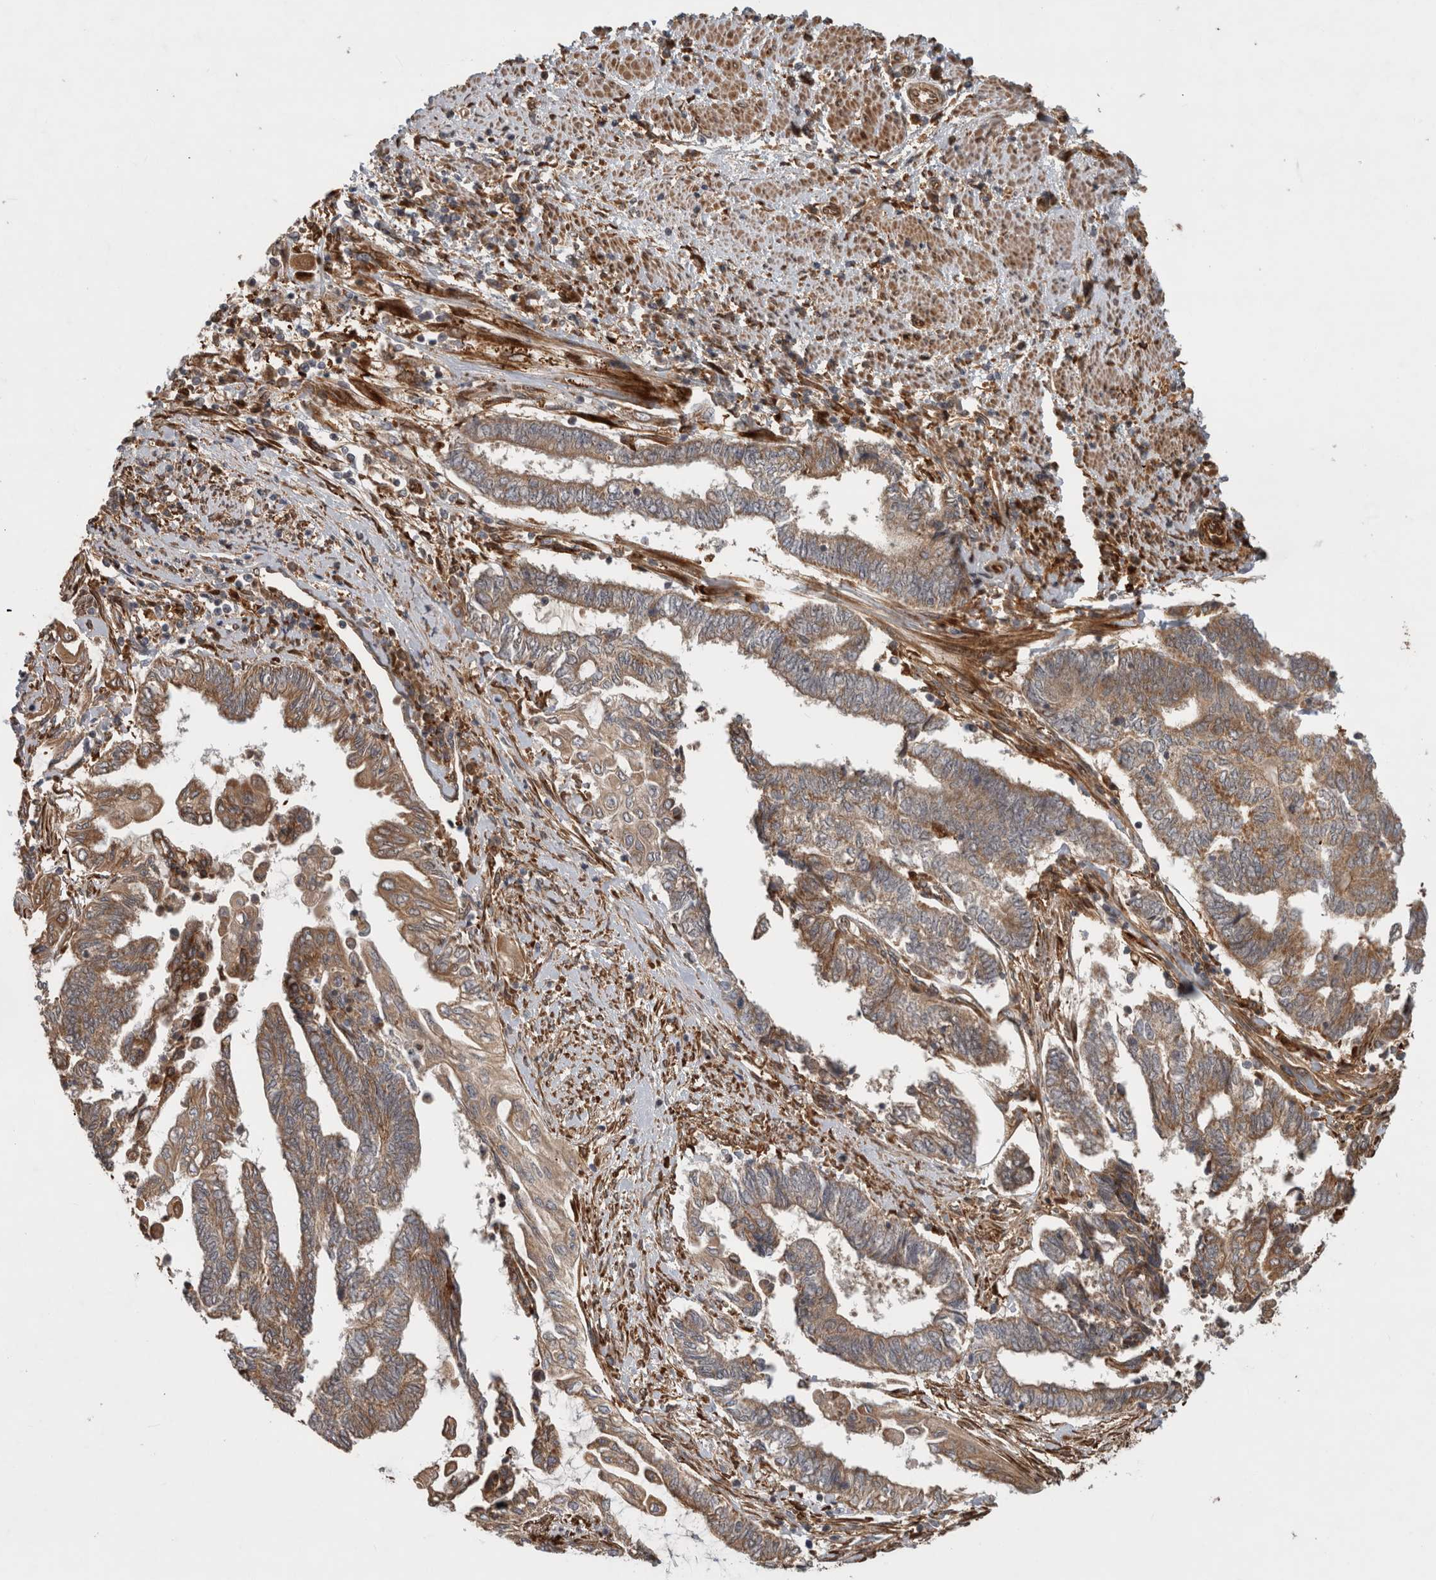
{"staining": {"intensity": "moderate", "quantity": ">75%", "location": "cytoplasmic/membranous"}, "tissue": "endometrial cancer", "cell_type": "Tumor cells", "image_type": "cancer", "snomed": [{"axis": "morphology", "description": "Adenocarcinoma, NOS"}, {"axis": "topography", "description": "Uterus"}, {"axis": "topography", "description": "Endometrium"}], "caption": "A brown stain labels moderate cytoplasmic/membranous expression of a protein in endometrial adenocarcinoma tumor cells.", "gene": "TUBD1", "patient": {"sex": "female", "age": 70}}